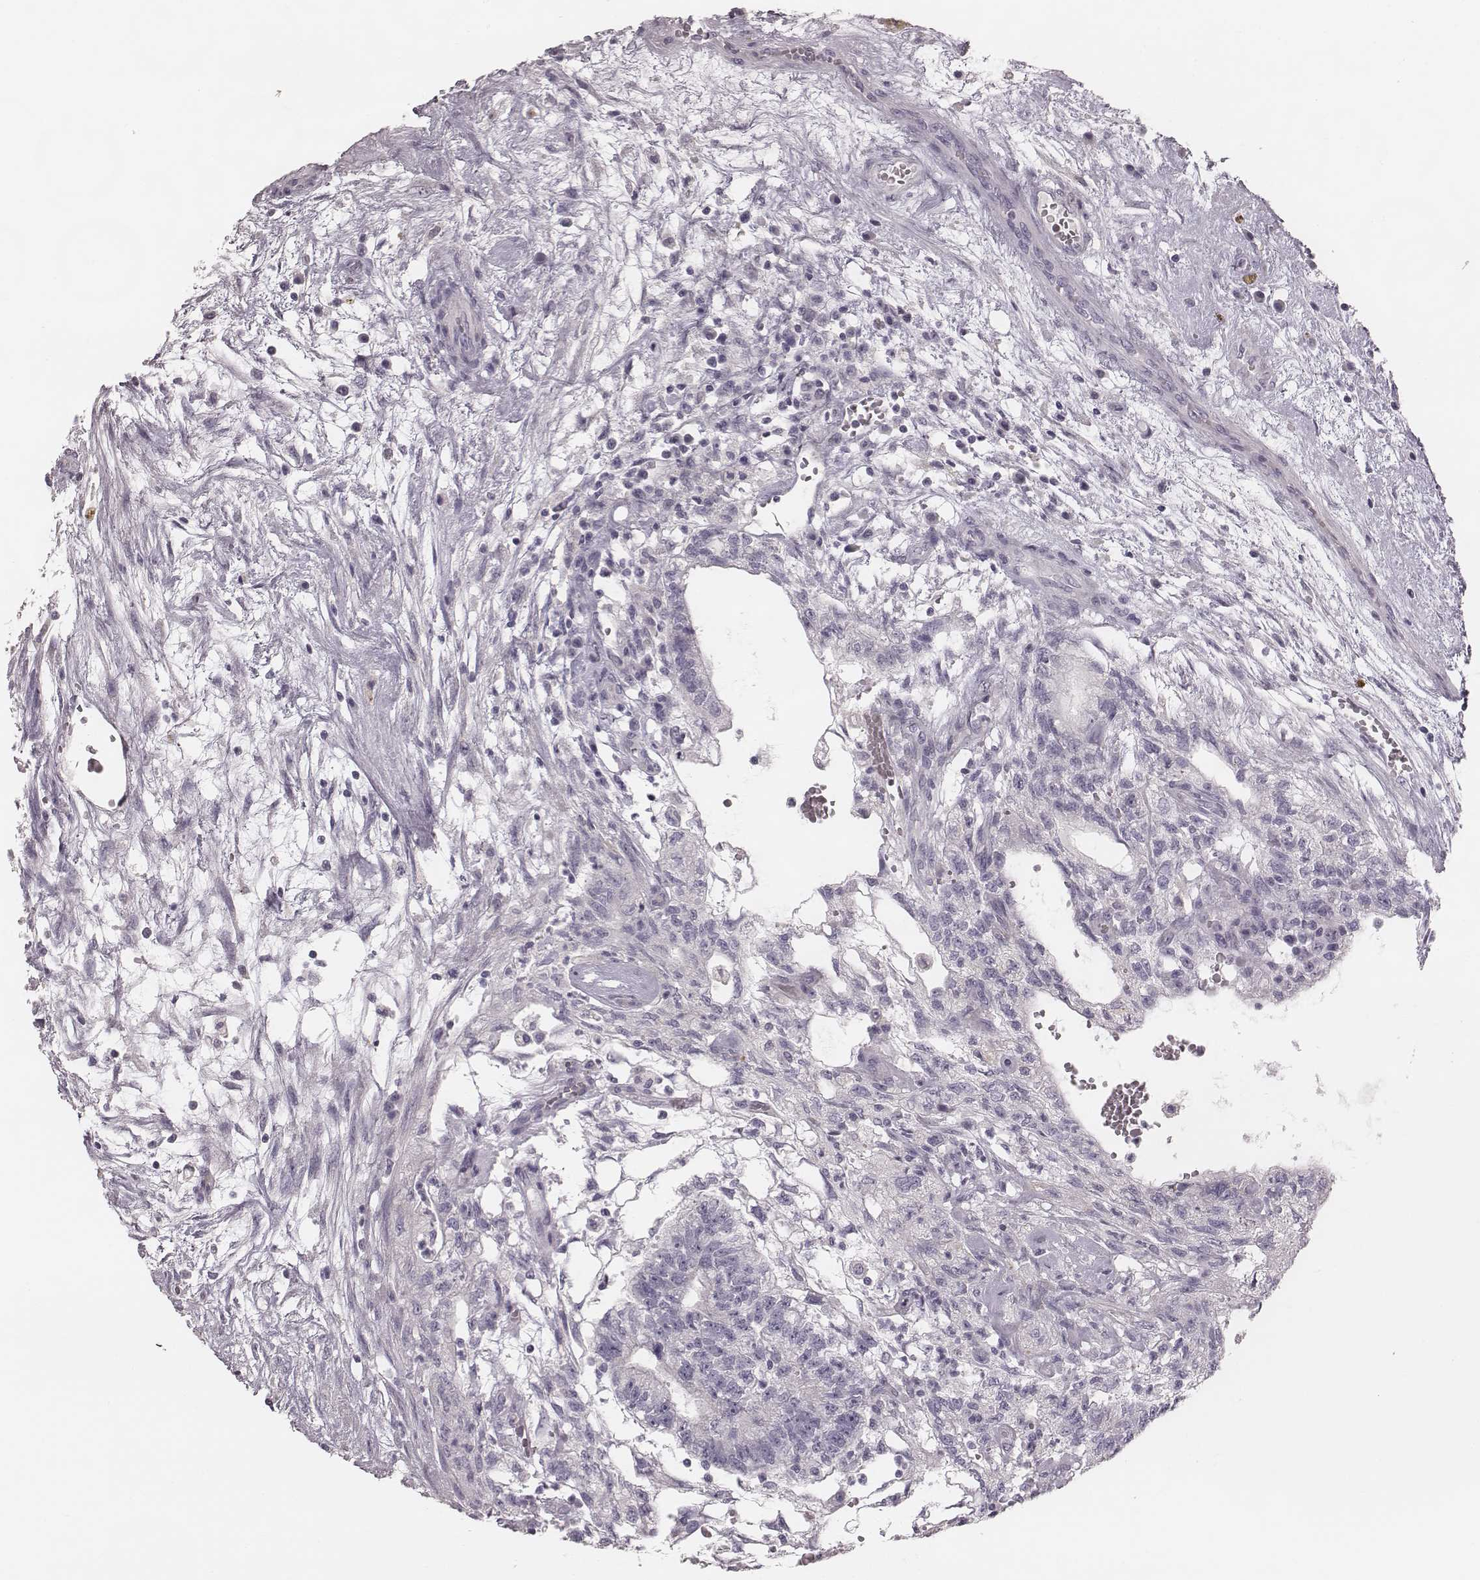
{"staining": {"intensity": "negative", "quantity": "none", "location": "none"}, "tissue": "testis cancer", "cell_type": "Tumor cells", "image_type": "cancer", "snomed": [{"axis": "morphology", "description": "Normal tissue, NOS"}, {"axis": "morphology", "description": "Carcinoma, Embryonal, NOS"}, {"axis": "topography", "description": "Testis"}], "caption": "Immunohistochemistry of human embryonal carcinoma (testis) reveals no expression in tumor cells.", "gene": "SPA17", "patient": {"sex": "male", "age": 32}}